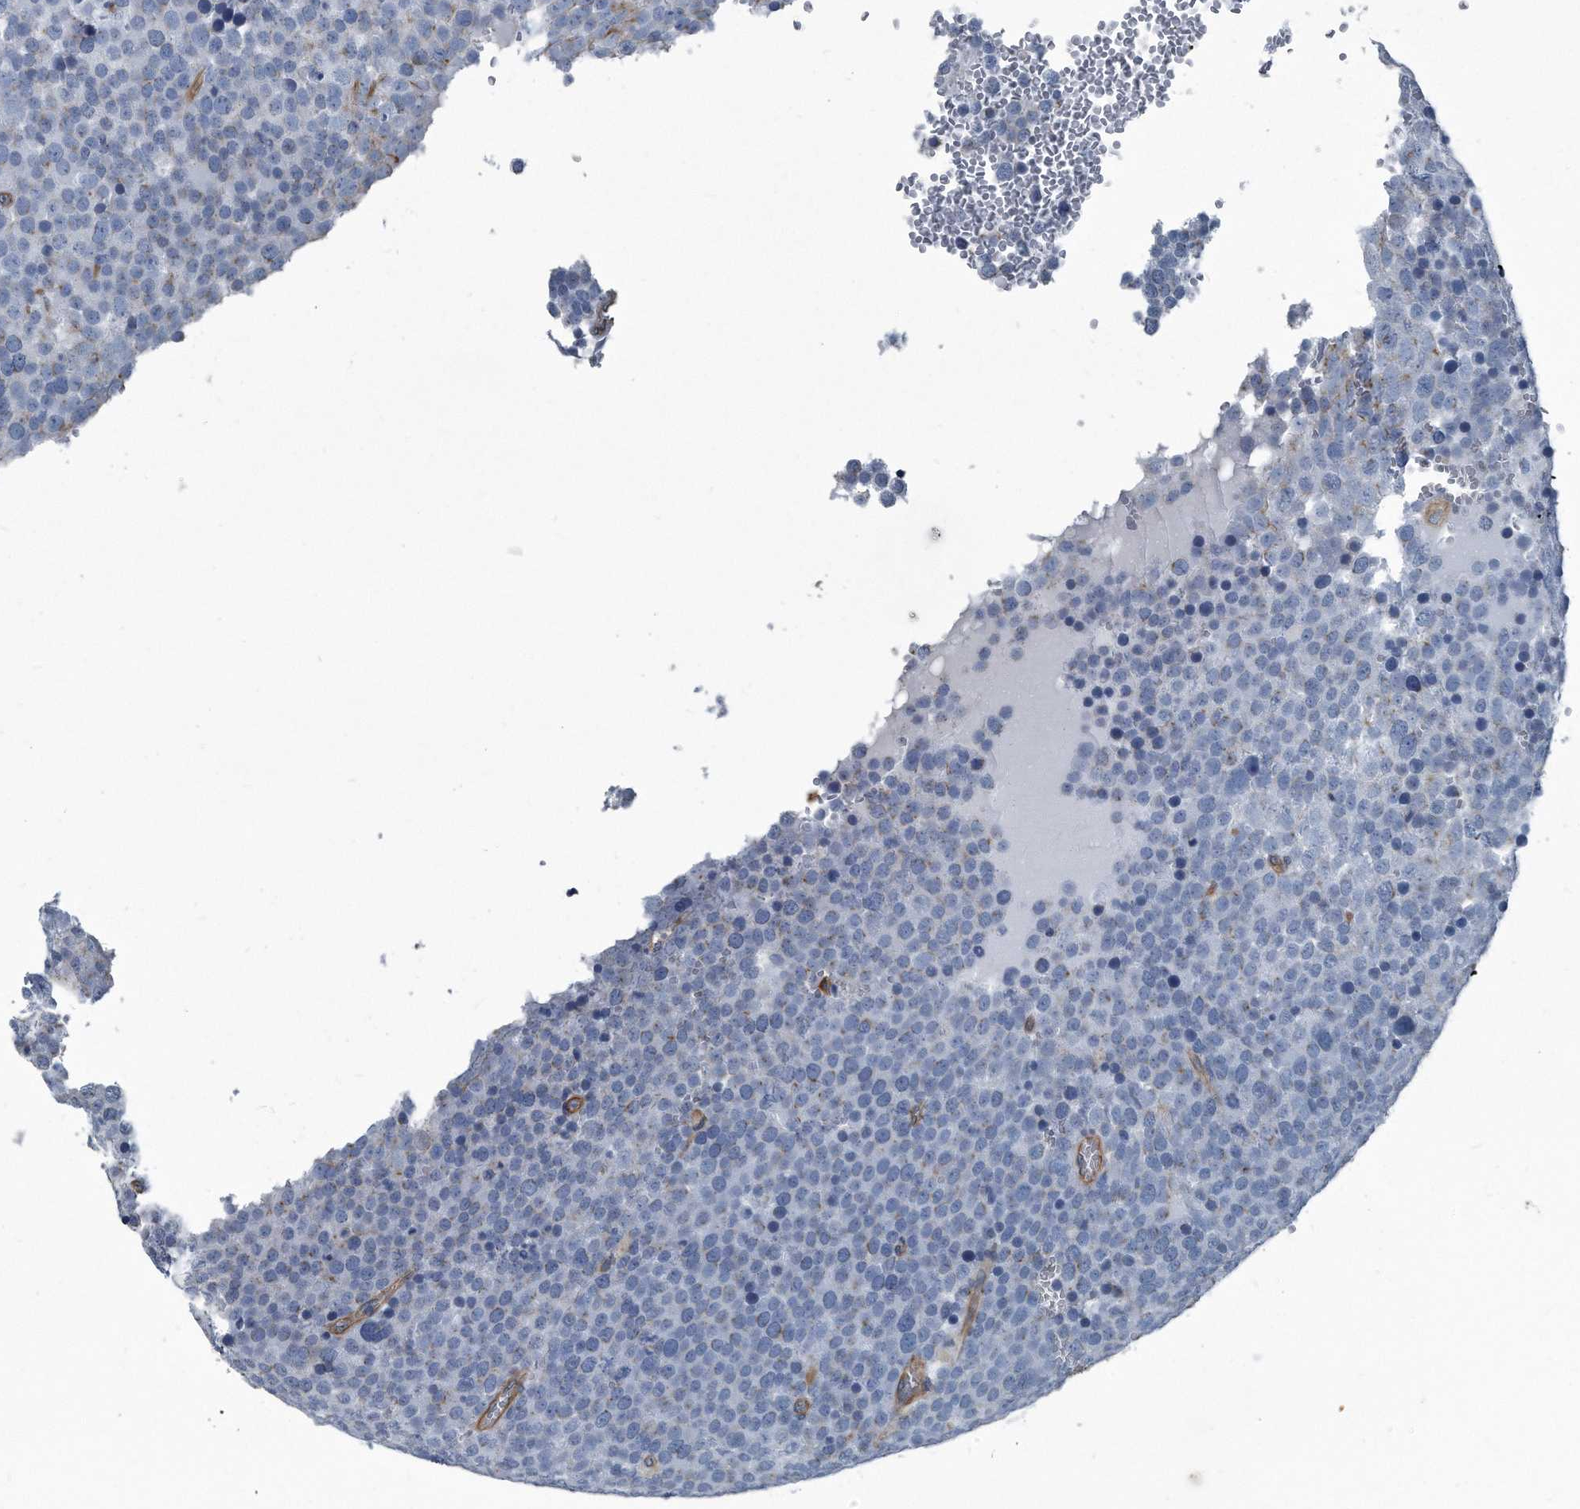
{"staining": {"intensity": "negative", "quantity": "none", "location": "none"}, "tissue": "testis cancer", "cell_type": "Tumor cells", "image_type": "cancer", "snomed": [{"axis": "morphology", "description": "Seminoma, NOS"}, {"axis": "topography", "description": "Testis"}], "caption": "IHC photomicrograph of human seminoma (testis) stained for a protein (brown), which shows no positivity in tumor cells.", "gene": "PLEC", "patient": {"sex": "male", "age": 71}}